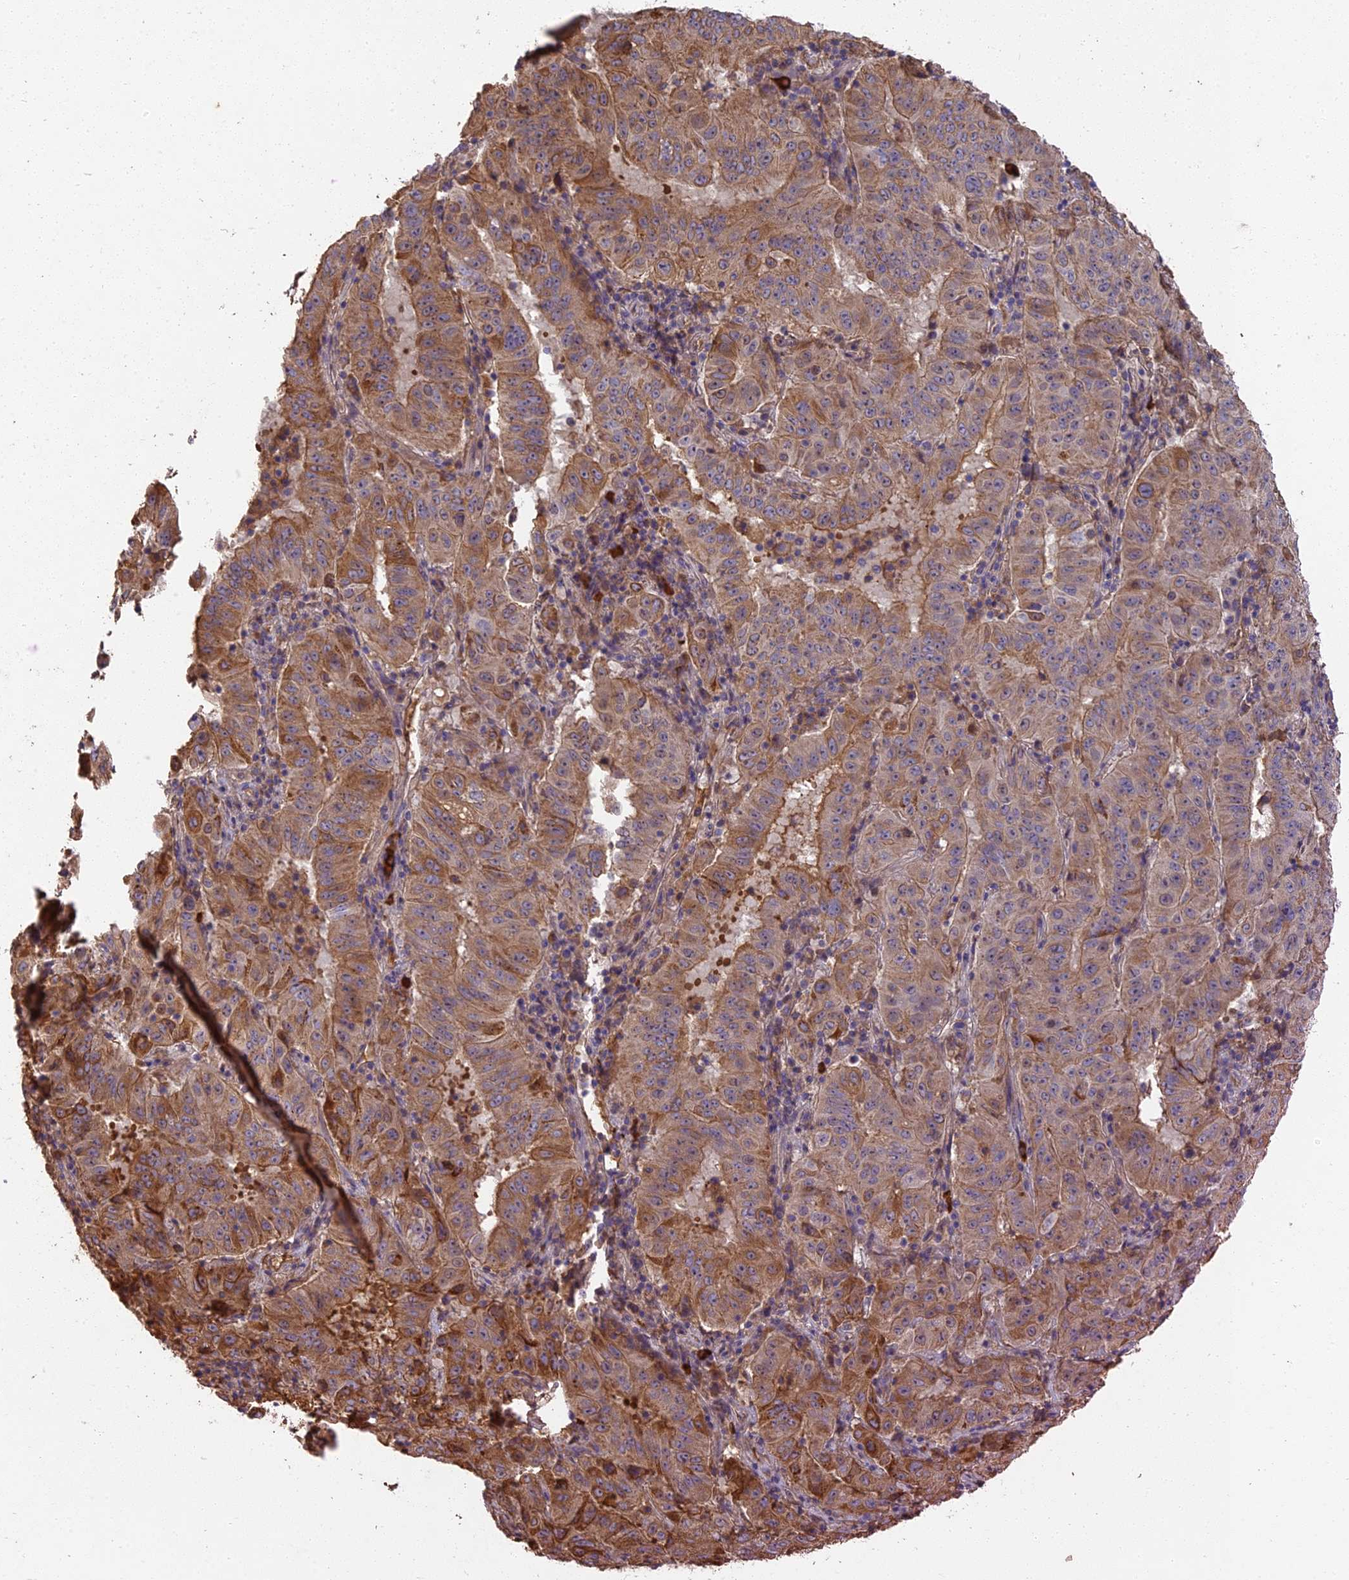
{"staining": {"intensity": "moderate", "quantity": ">75%", "location": "cytoplasmic/membranous"}, "tissue": "pancreatic cancer", "cell_type": "Tumor cells", "image_type": "cancer", "snomed": [{"axis": "morphology", "description": "Adenocarcinoma, NOS"}, {"axis": "topography", "description": "Pancreas"}], "caption": "A medium amount of moderate cytoplasmic/membranous staining is appreciated in about >75% of tumor cells in pancreatic cancer tissue.", "gene": "ERMAP", "patient": {"sex": "male", "age": 63}}